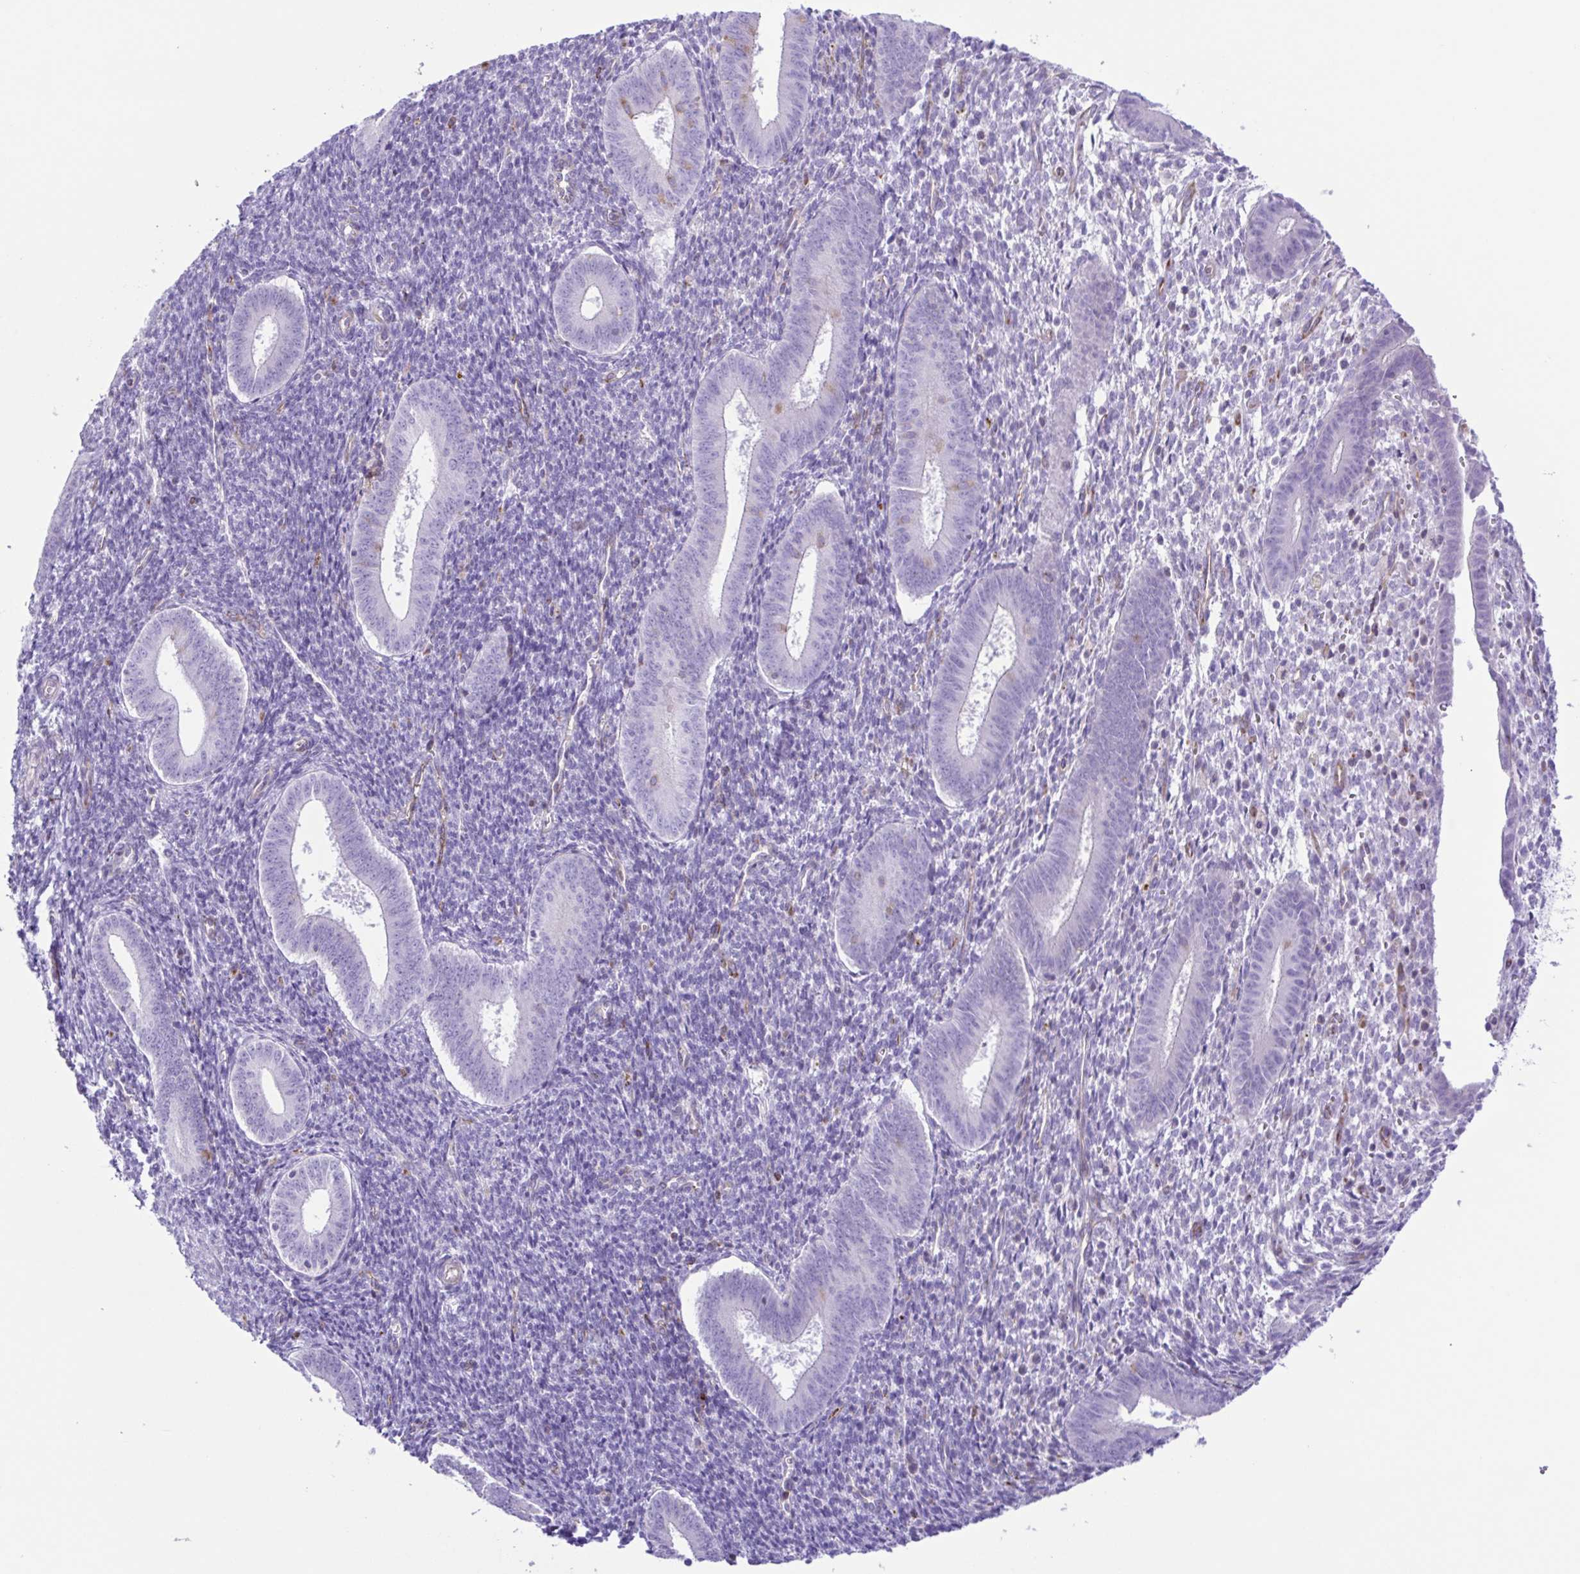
{"staining": {"intensity": "negative", "quantity": "none", "location": "none"}, "tissue": "endometrium", "cell_type": "Cells in endometrial stroma", "image_type": "normal", "snomed": [{"axis": "morphology", "description": "Normal tissue, NOS"}, {"axis": "topography", "description": "Endometrium"}], "caption": "High power microscopy image of an IHC photomicrograph of normal endometrium, revealing no significant positivity in cells in endometrial stroma.", "gene": "FLT1", "patient": {"sex": "female", "age": 25}}